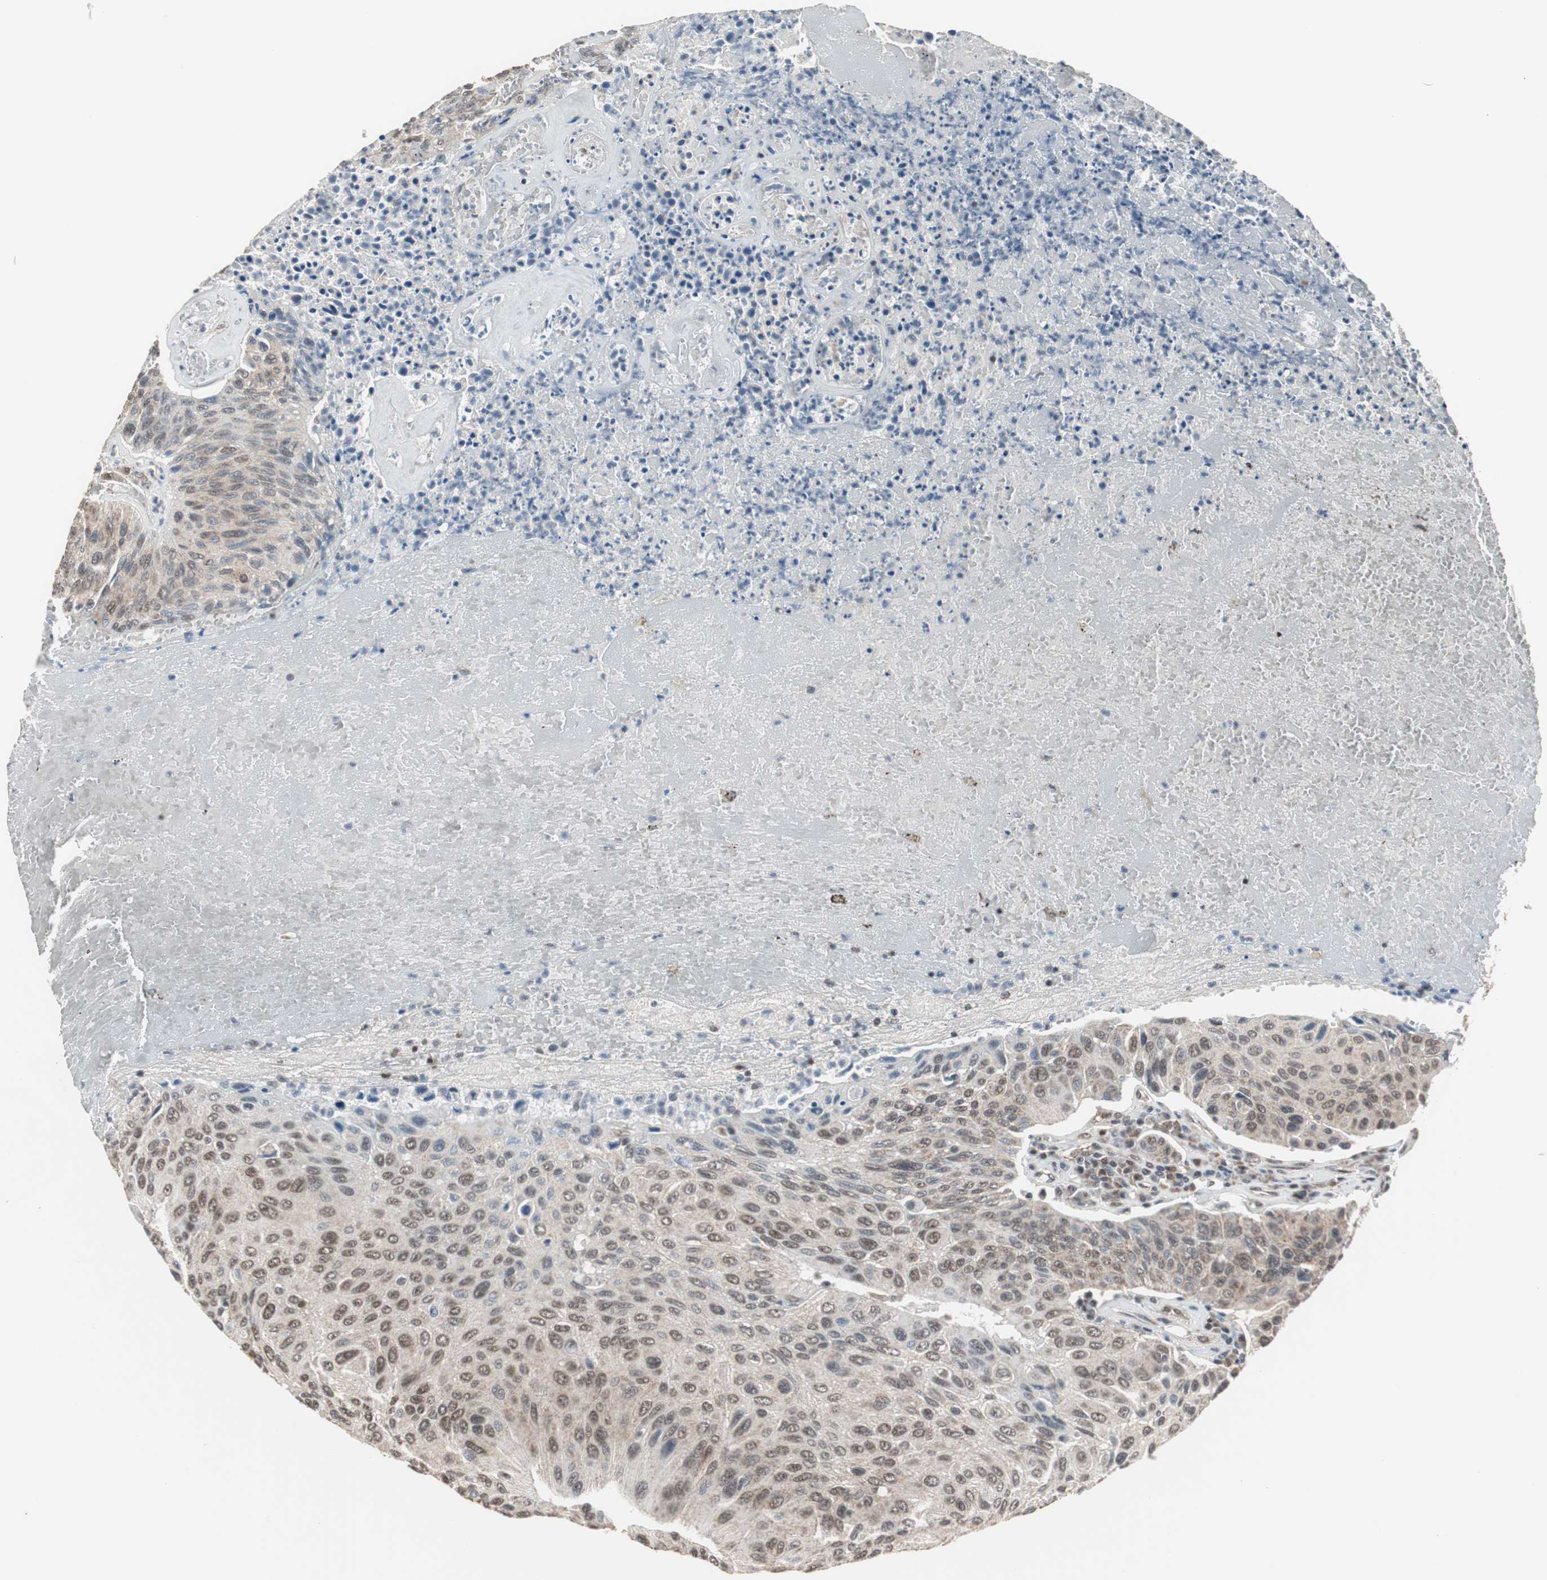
{"staining": {"intensity": "moderate", "quantity": ">75%", "location": "nuclear"}, "tissue": "urothelial cancer", "cell_type": "Tumor cells", "image_type": "cancer", "snomed": [{"axis": "morphology", "description": "Urothelial carcinoma, High grade"}, {"axis": "topography", "description": "Urinary bladder"}], "caption": "IHC of human urothelial cancer displays medium levels of moderate nuclear staining in about >75% of tumor cells.", "gene": "ZHX2", "patient": {"sex": "male", "age": 66}}